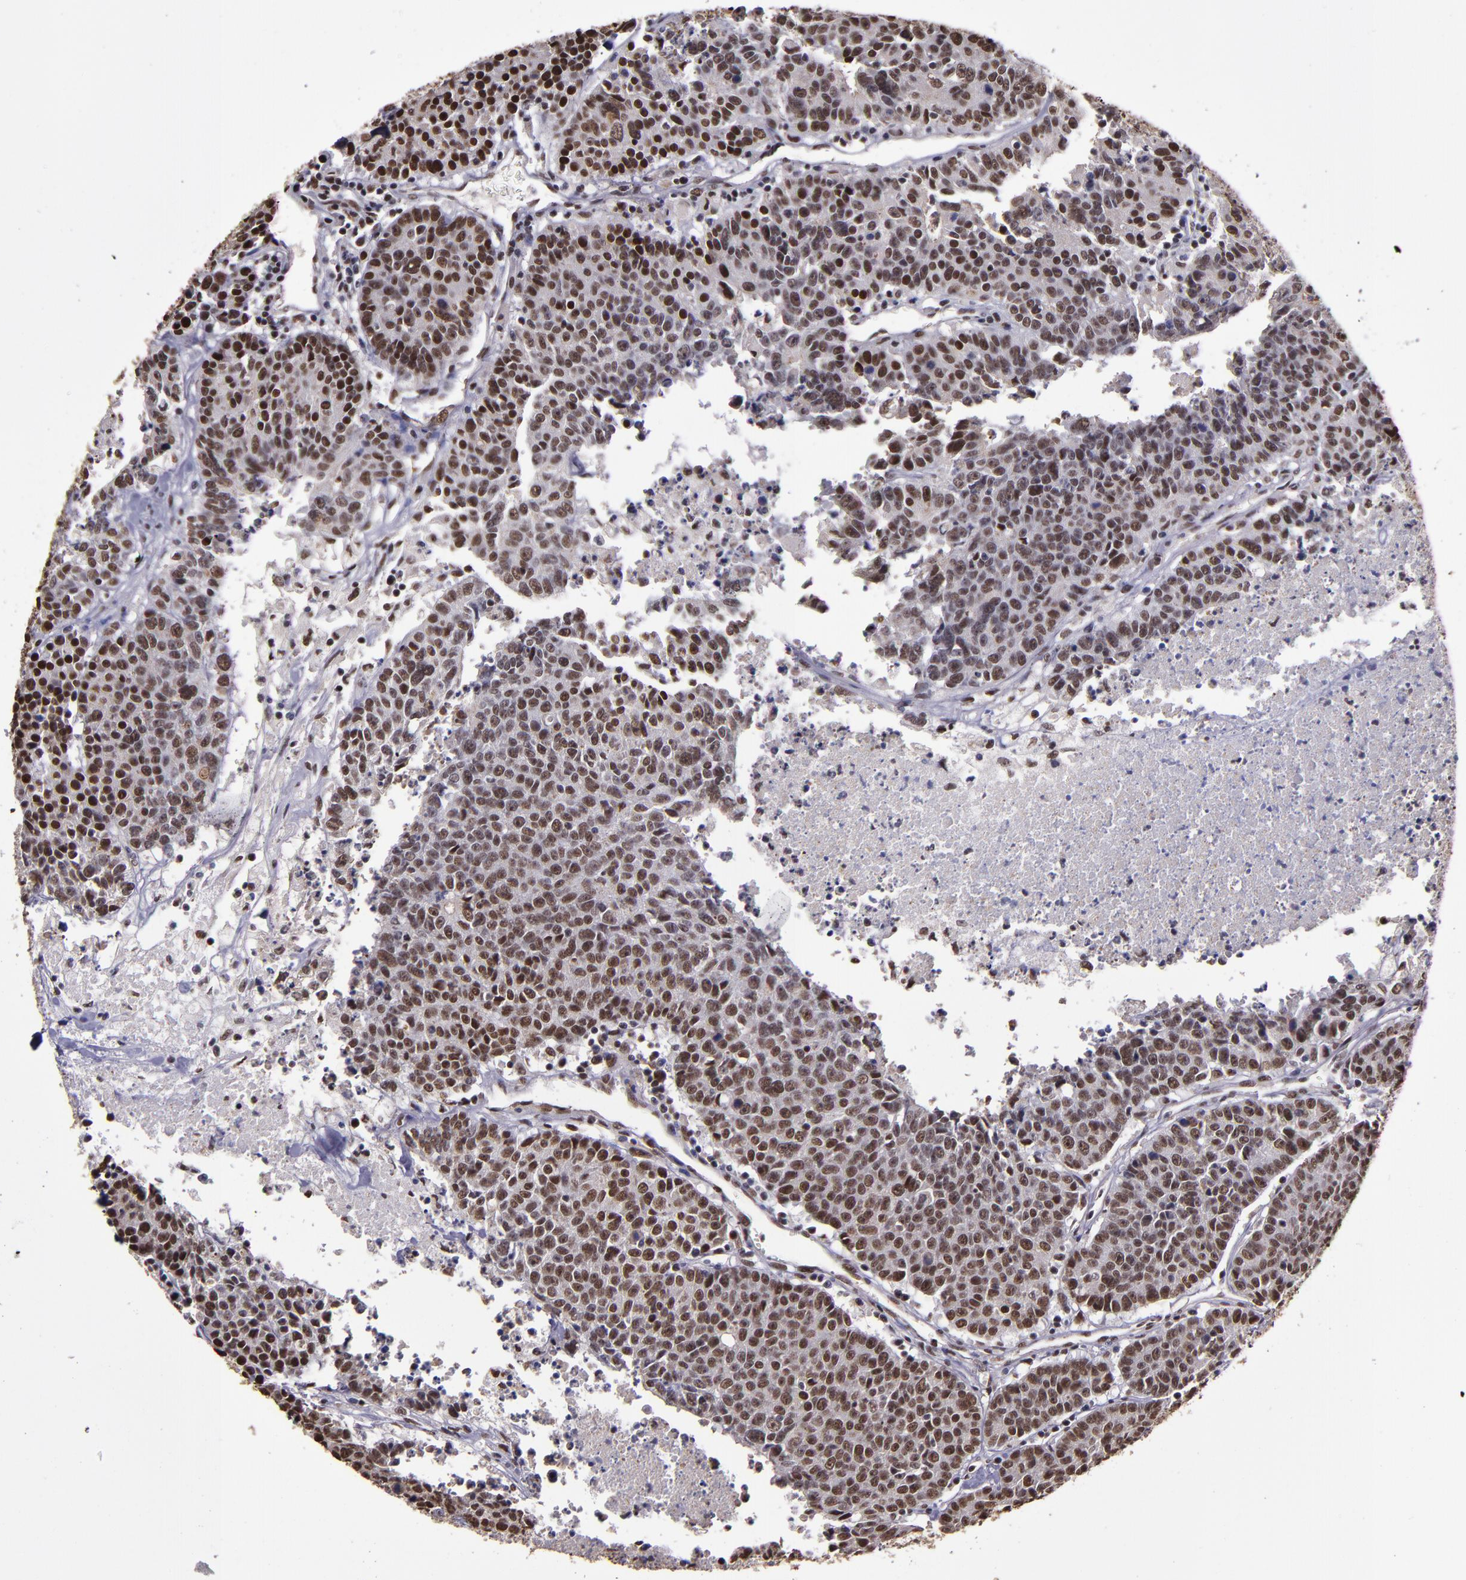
{"staining": {"intensity": "moderate", "quantity": ">75%", "location": "nuclear"}, "tissue": "colorectal cancer", "cell_type": "Tumor cells", "image_type": "cancer", "snomed": [{"axis": "morphology", "description": "Adenocarcinoma, NOS"}, {"axis": "topography", "description": "Colon"}], "caption": "Immunohistochemical staining of human colorectal adenocarcinoma reveals medium levels of moderate nuclear positivity in about >75% of tumor cells. (Brightfield microscopy of DAB IHC at high magnification).", "gene": "CECR2", "patient": {"sex": "female", "age": 53}}